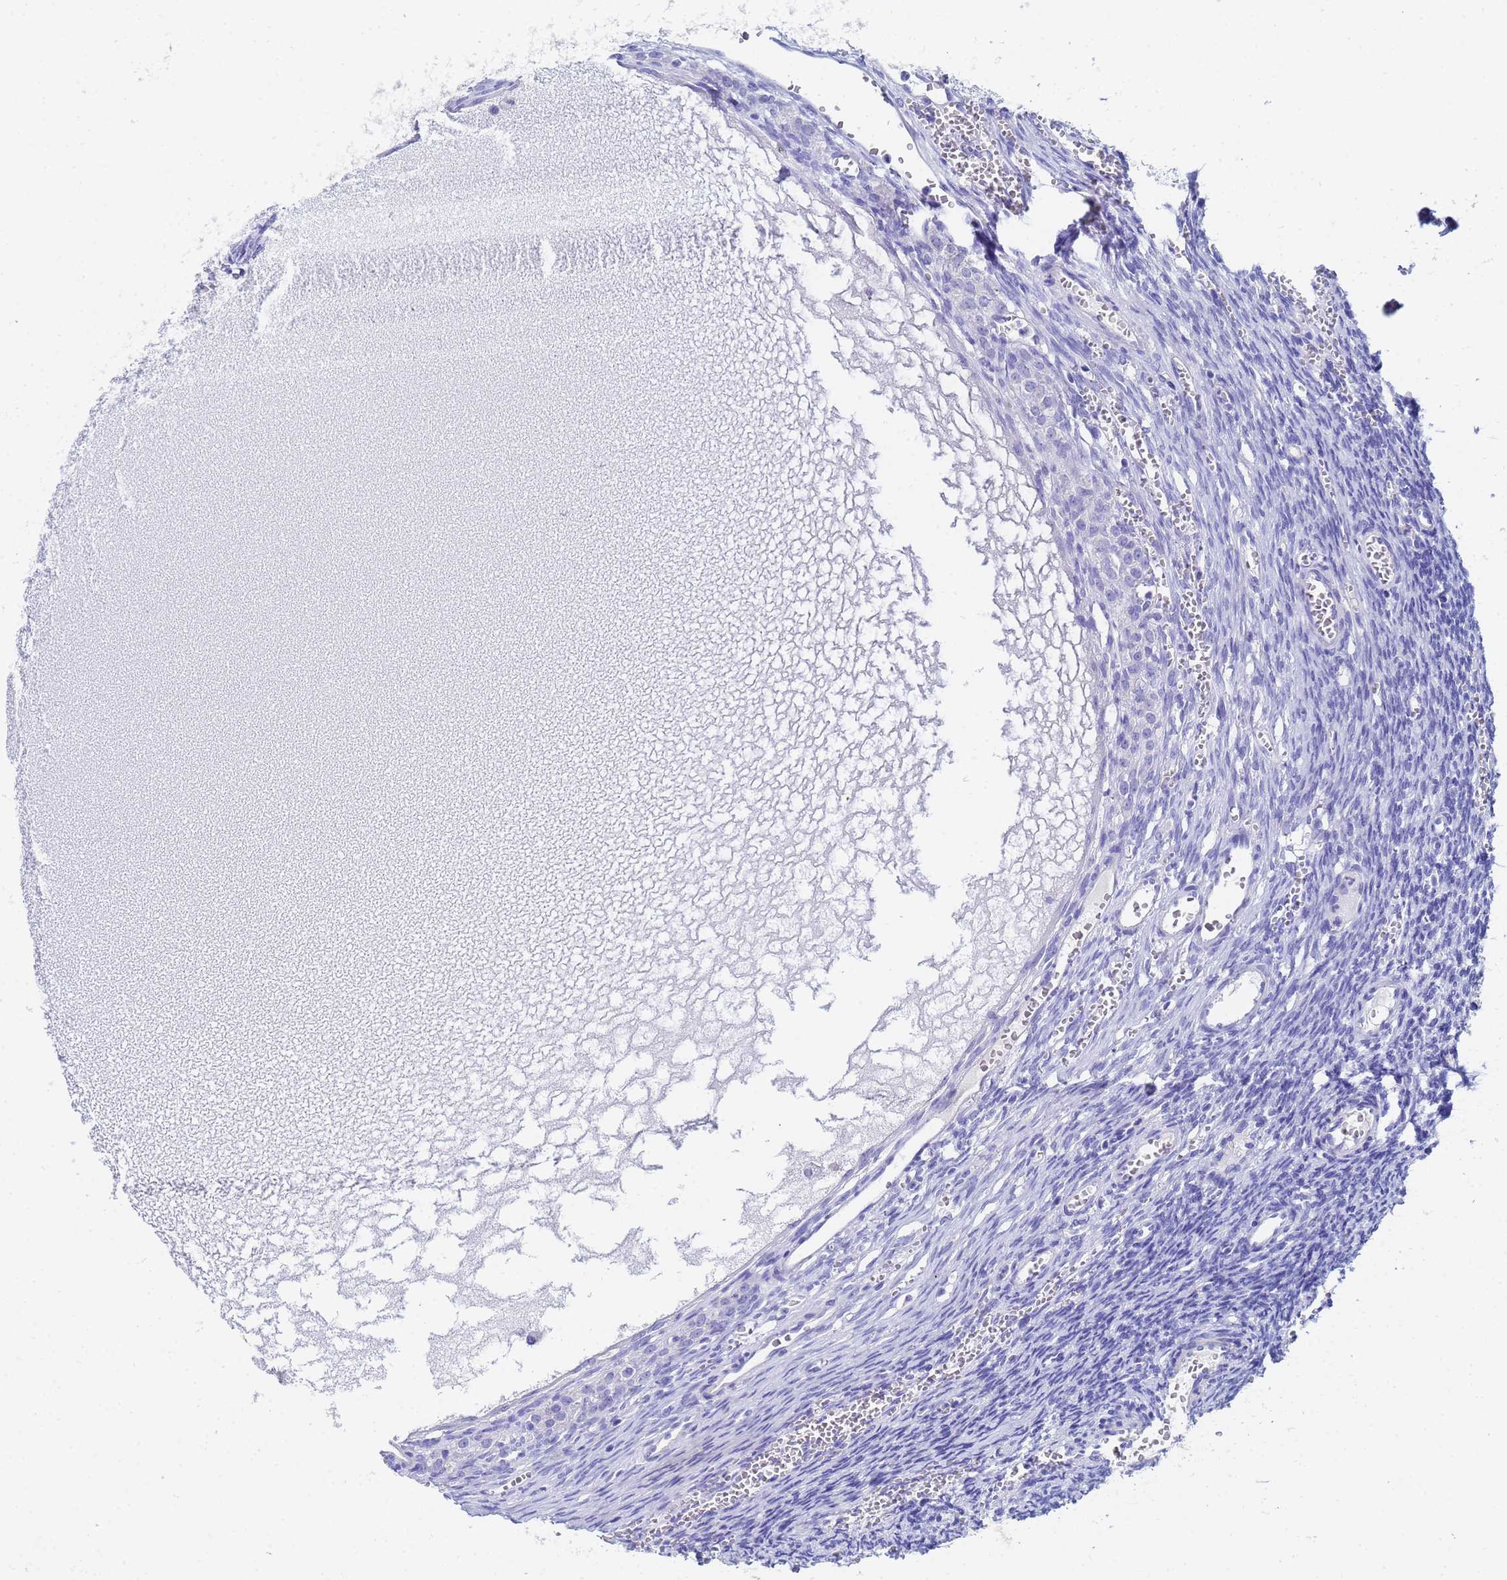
{"staining": {"intensity": "negative", "quantity": "none", "location": "none"}, "tissue": "ovary", "cell_type": "Follicle cells", "image_type": "normal", "snomed": [{"axis": "morphology", "description": "Normal tissue, NOS"}, {"axis": "topography", "description": "Ovary"}], "caption": "Follicle cells show no significant protein expression in benign ovary. Brightfield microscopy of immunohistochemistry (IHC) stained with DAB (brown) and hematoxylin (blue), captured at high magnification.", "gene": "C2orf72", "patient": {"sex": "female", "age": 39}}